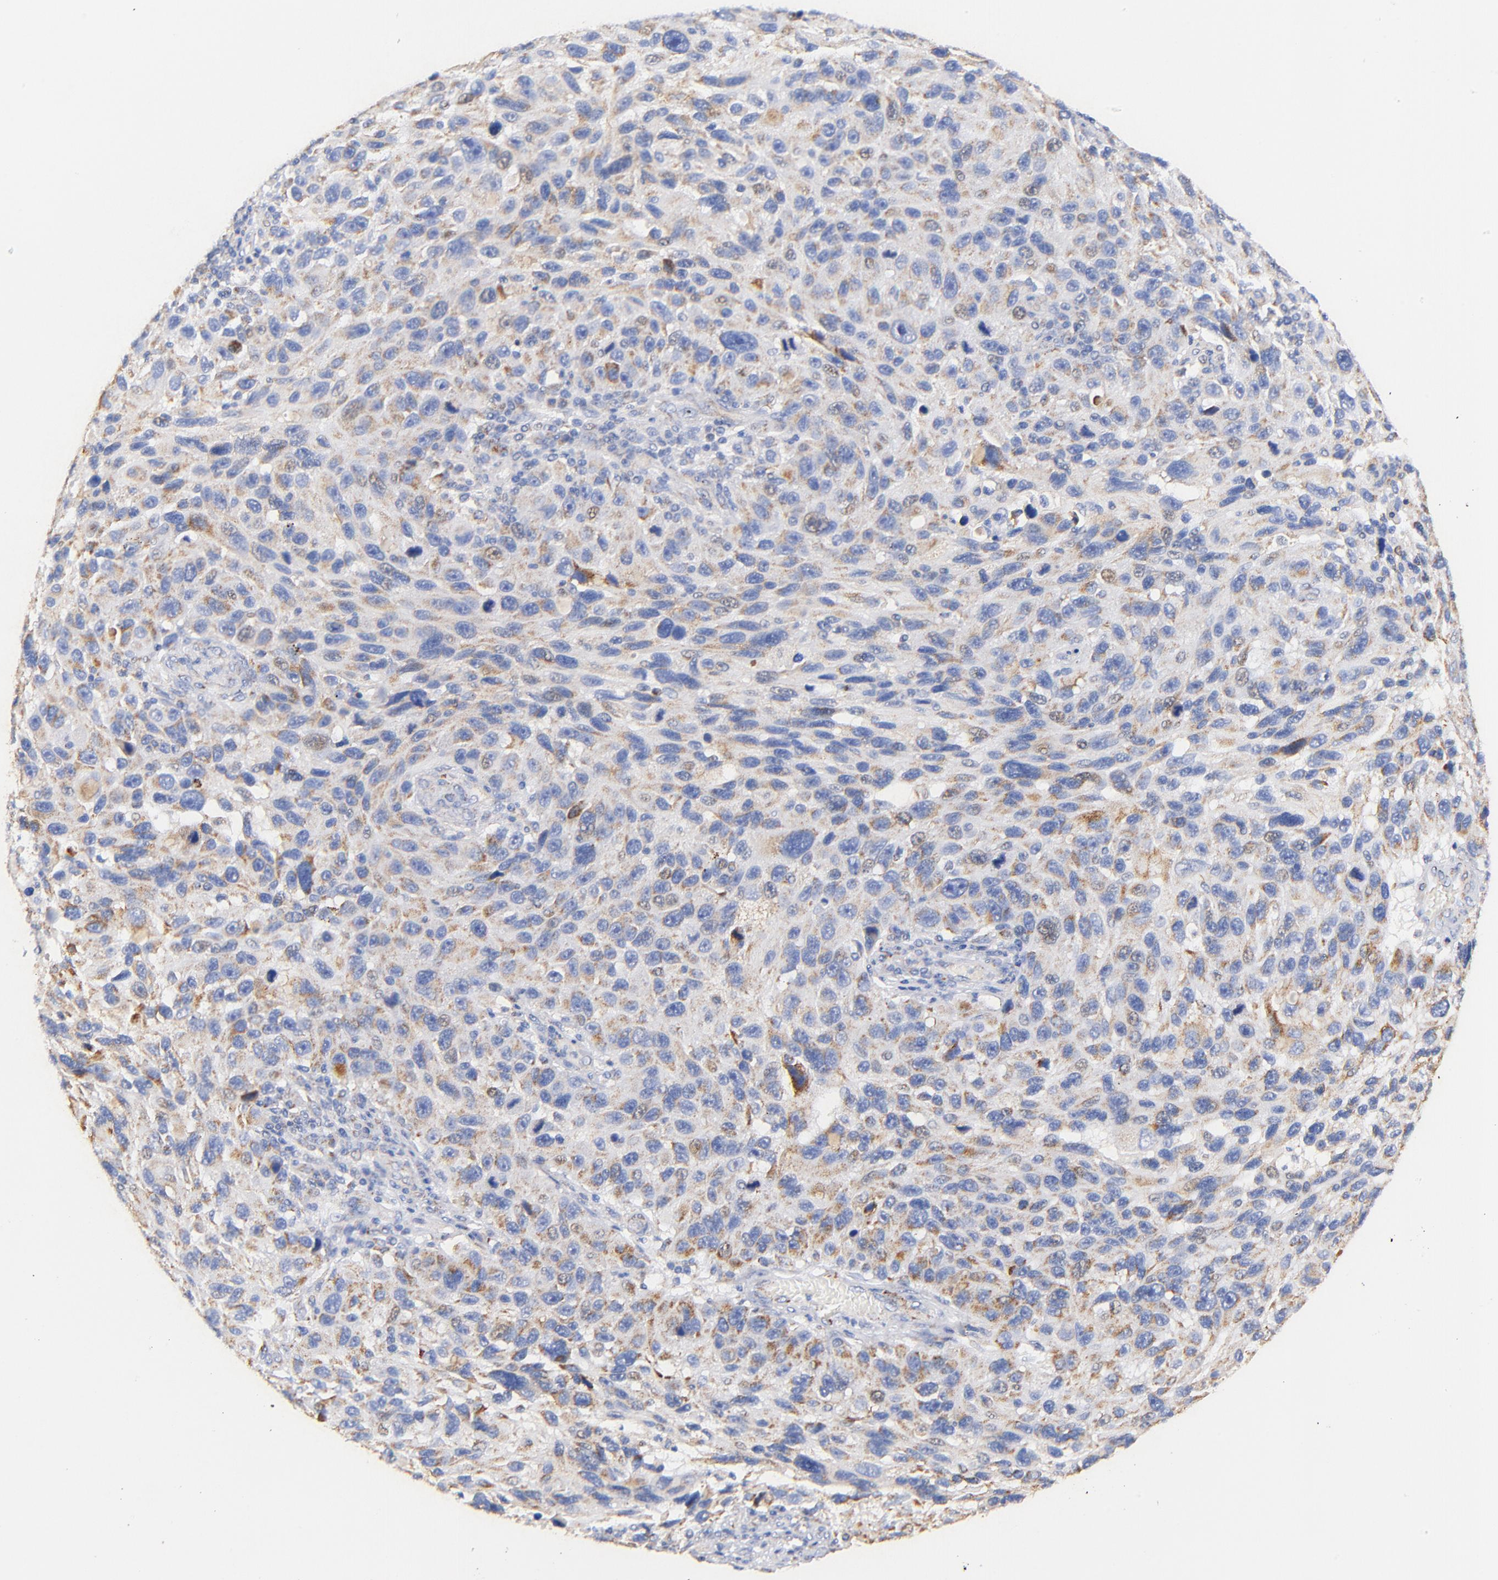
{"staining": {"intensity": "moderate", "quantity": "25%-75%", "location": "cytoplasmic/membranous"}, "tissue": "melanoma", "cell_type": "Tumor cells", "image_type": "cancer", "snomed": [{"axis": "morphology", "description": "Malignant melanoma, NOS"}, {"axis": "topography", "description": "Skin"}], "caption": "A histopathology image of malignant melanoma stained for a protein displays moderate cytoplasmic/membranous brown staining in tumor cells.", "gene": "ATP5F1D", "patient": {"sex": "male", "age": 53}}